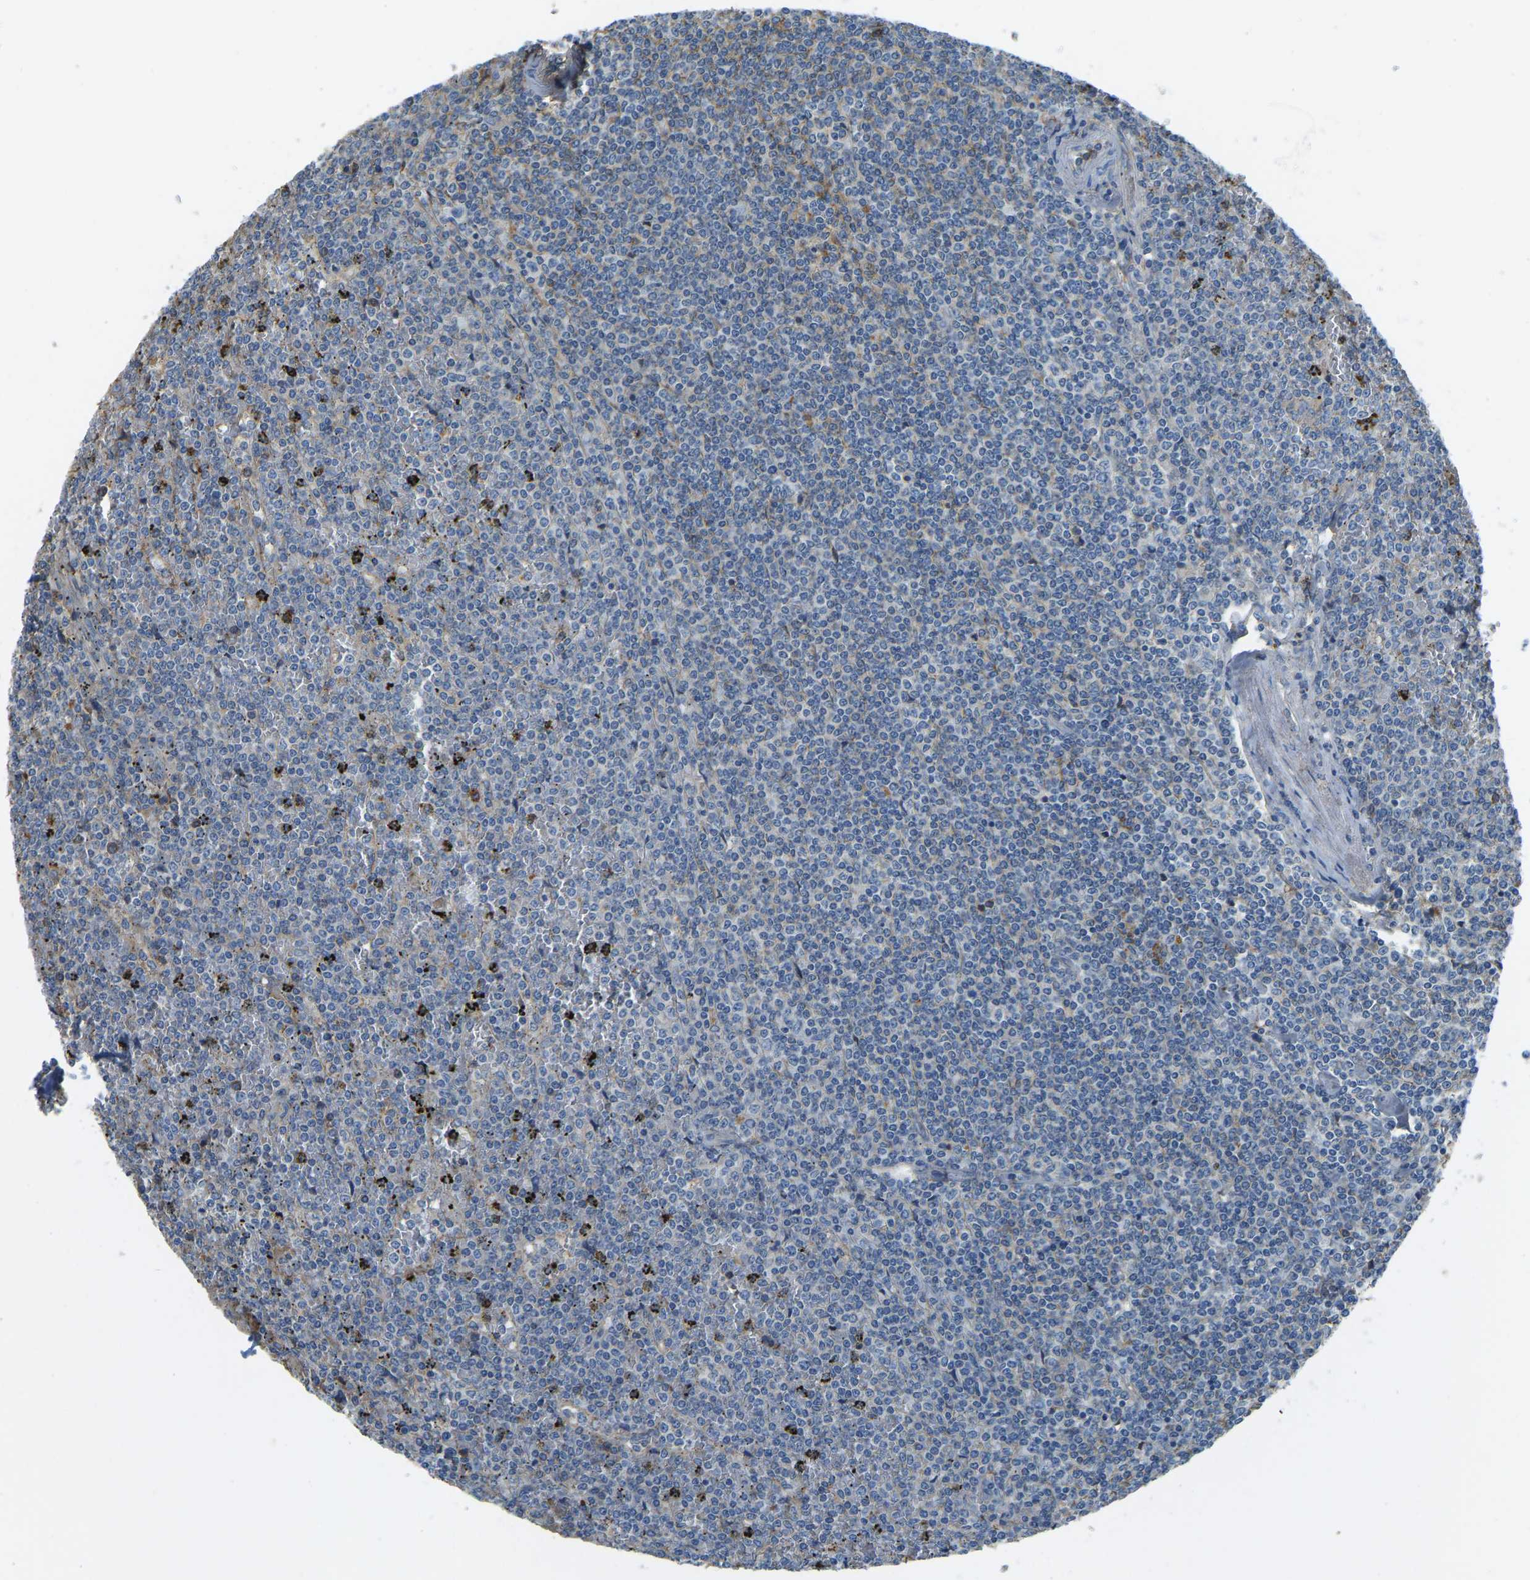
{"staining": {"intensity": "negative", "quantity": "none", "location": "none"}, "tissue": "lymphoma", "cell_type": "Tumor cells", "image_type": "cancer", "snomed": [{"axis": "morphology", "description": "Malignant lymphoma, non-Hodgkin's type, Low grade"}, {"axis": "topography", "description": "Spleen"}], "caption": "Immunohistochemistry (IHC) of low-grade malignant lymphoma, non-Hodgkin's type shows no positivity in tumor cells.", "gene": "THBS4", "patient": {"sex": "female", "age": 19}}